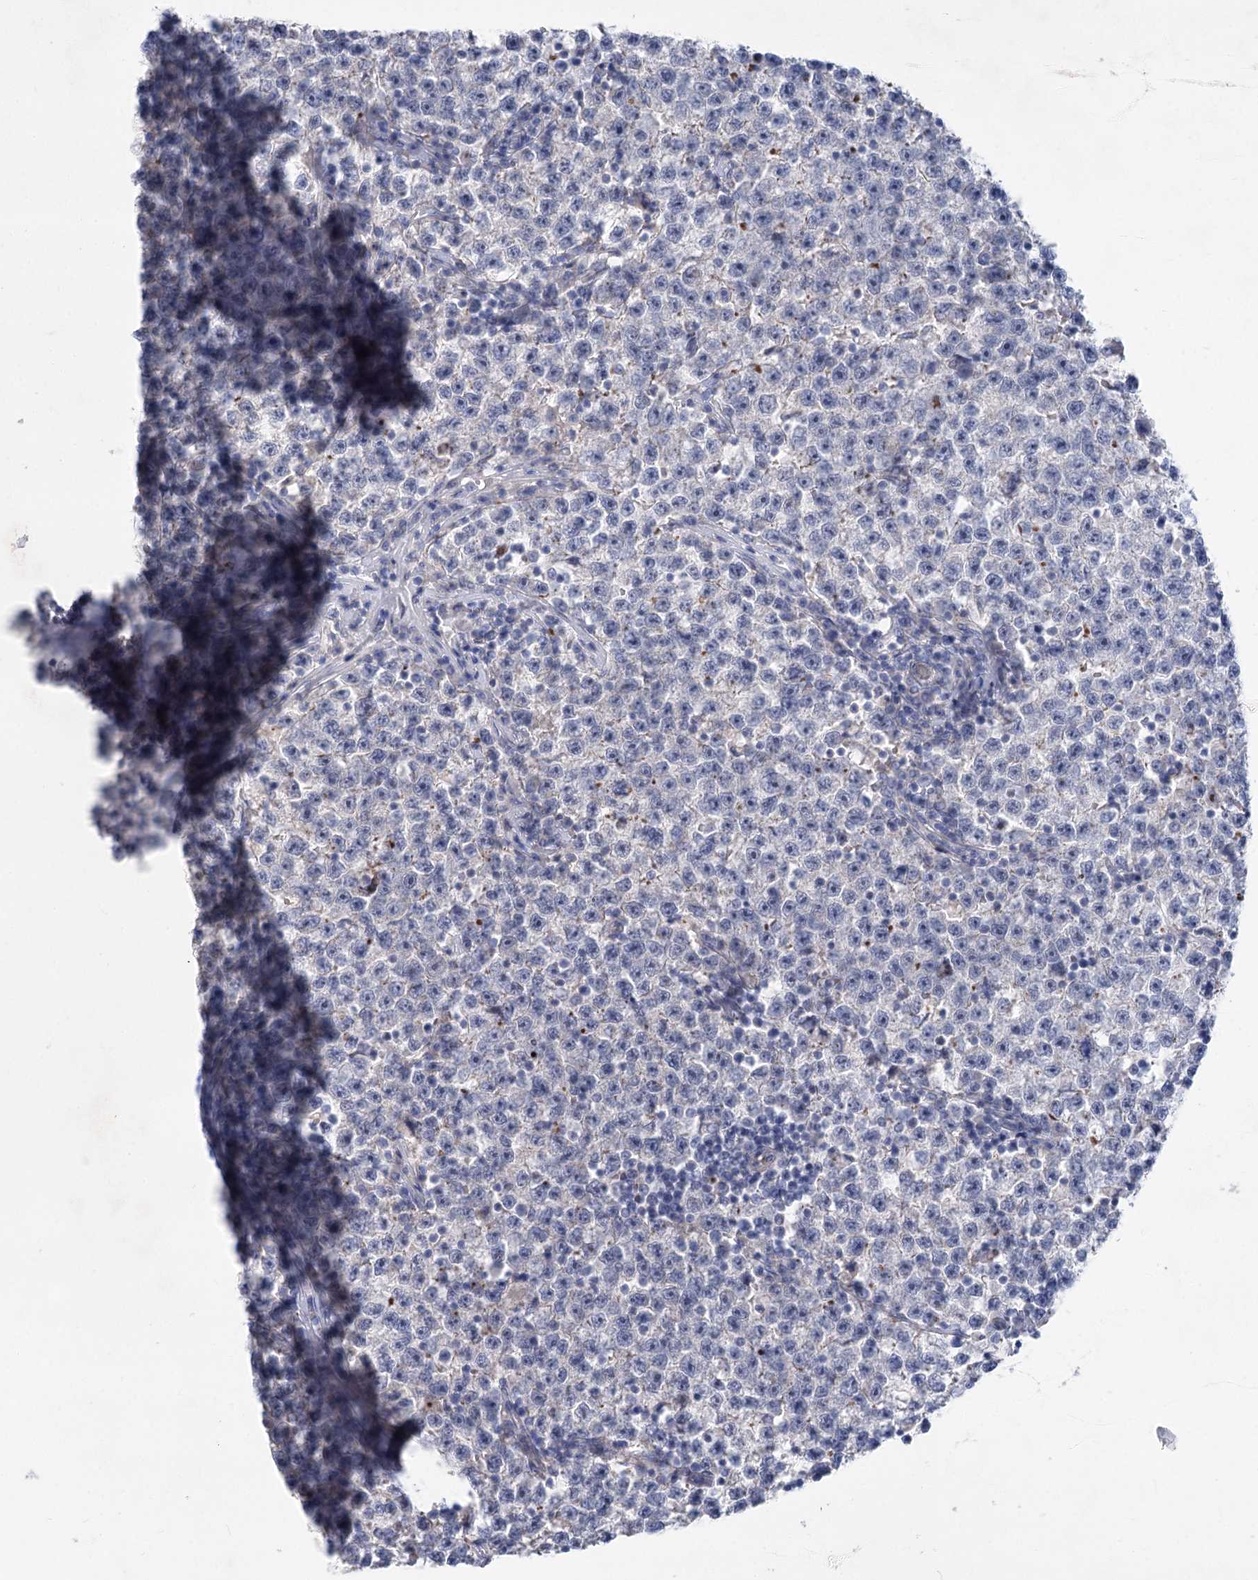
{"staining": {"intensity": "negative", "quantity": "none", "location": "none"}, "tissue": "testis cancer", "cell_type": "Tumor cells", "image_type": "cancer", "snomed": [{"axis": "morphology", "description": "Seminoma, NOS"}, {"axis": "topography", "description": "Testis"}], "caption": "A histopathology image of testis cancer (seminoma) stained for a protein reveals no brown staining in tumor cells.", "gene": "WDR74", "patient": {"sex": "male", "age": 22}}